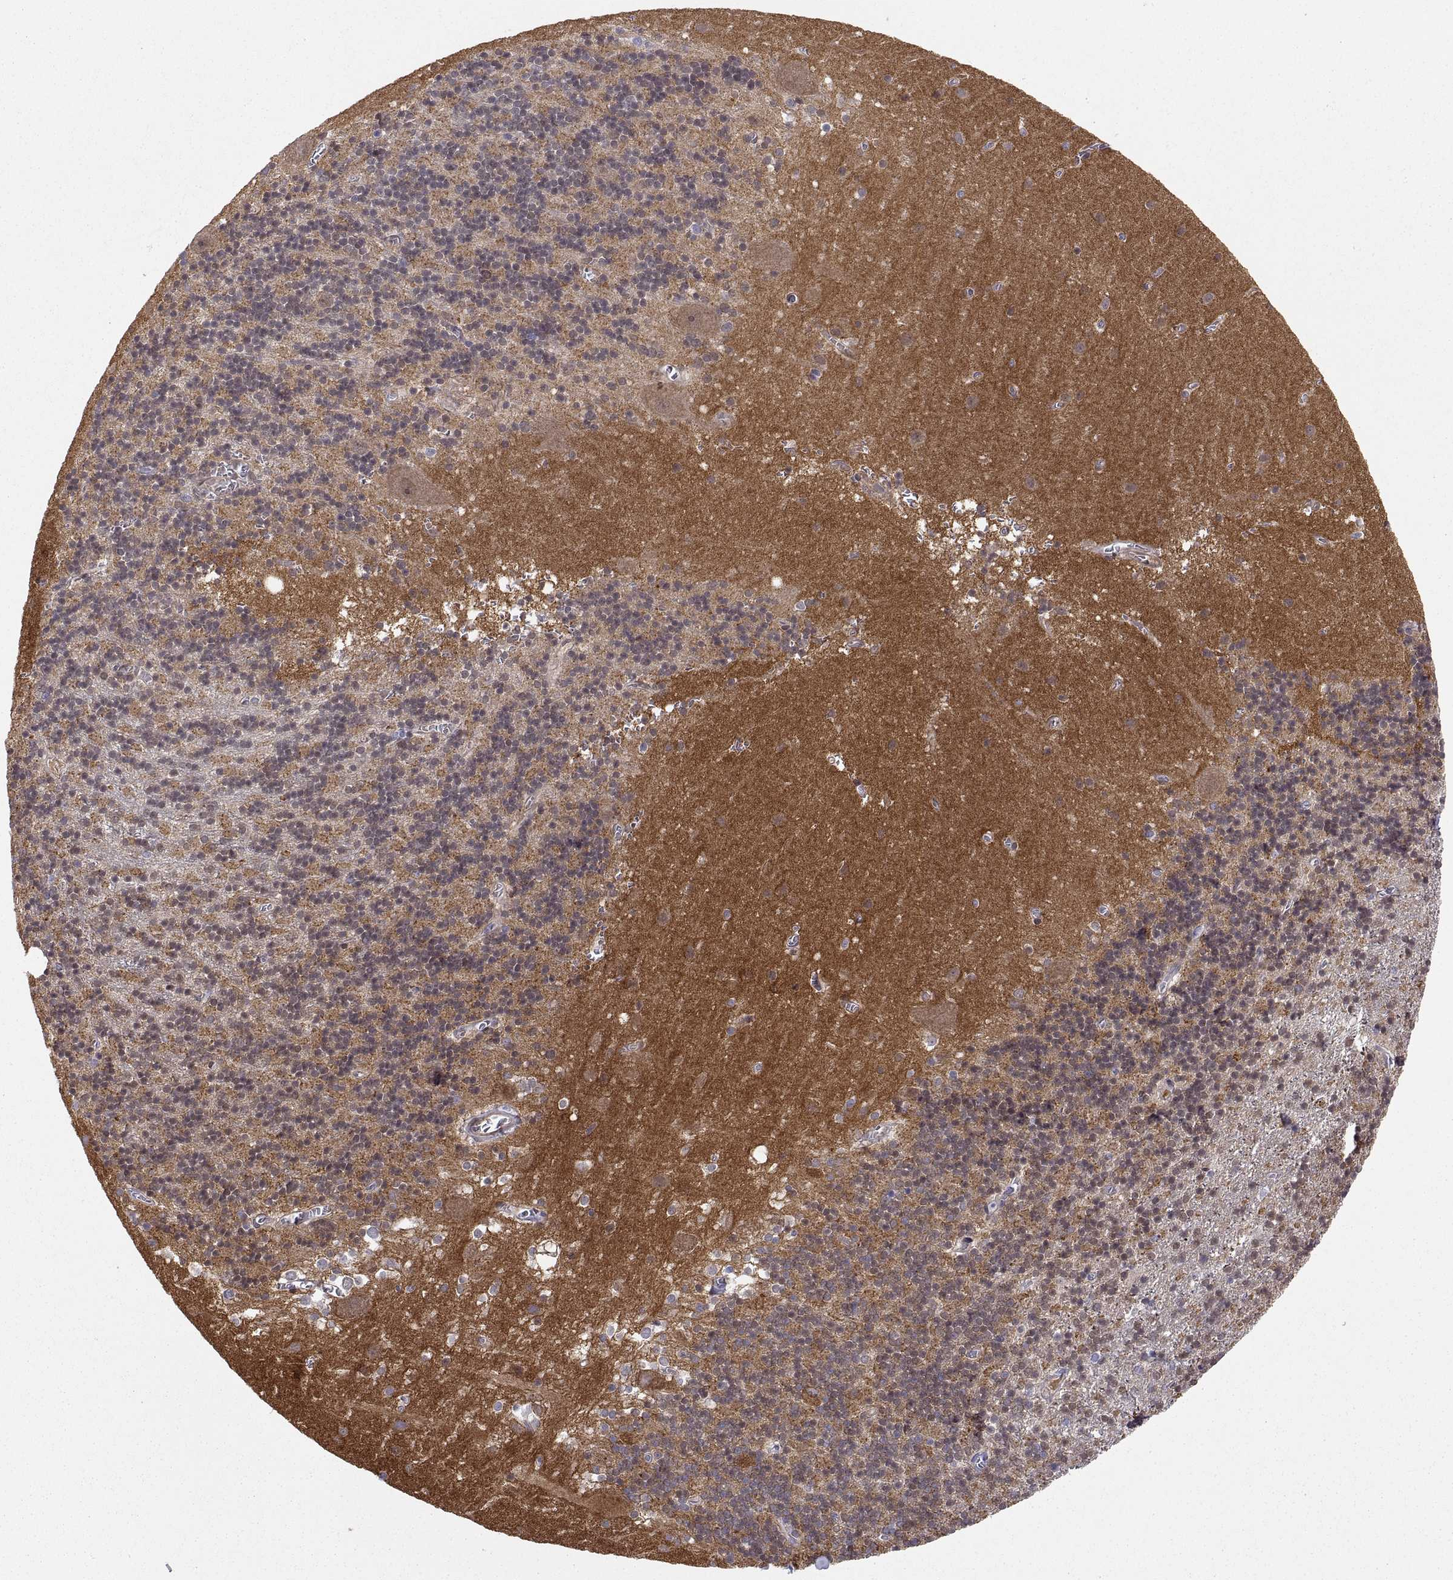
{"staining": {"intensity": "negative", "quantity": "none", "location": "none"}, "tissue": "cerebellum", "cell_type": "Cells in granular layer", "image_type": "normal", "snomed": [{"axis": "morphology", "description": "Normal tissue, NOS"}, {"axis": "topography", "description": "Cerebellum"}], "caption": "Cerebellum was stained to show a protein in brown. There is no significant positivity in cells in granular layer. Brightfield microscopy of immunohistochemistry stained with DAB (brown) and hematoxylin (blue), captured at high magnification.", "gene": "STRC", "patient": {"sex": "male", "age": 70}}